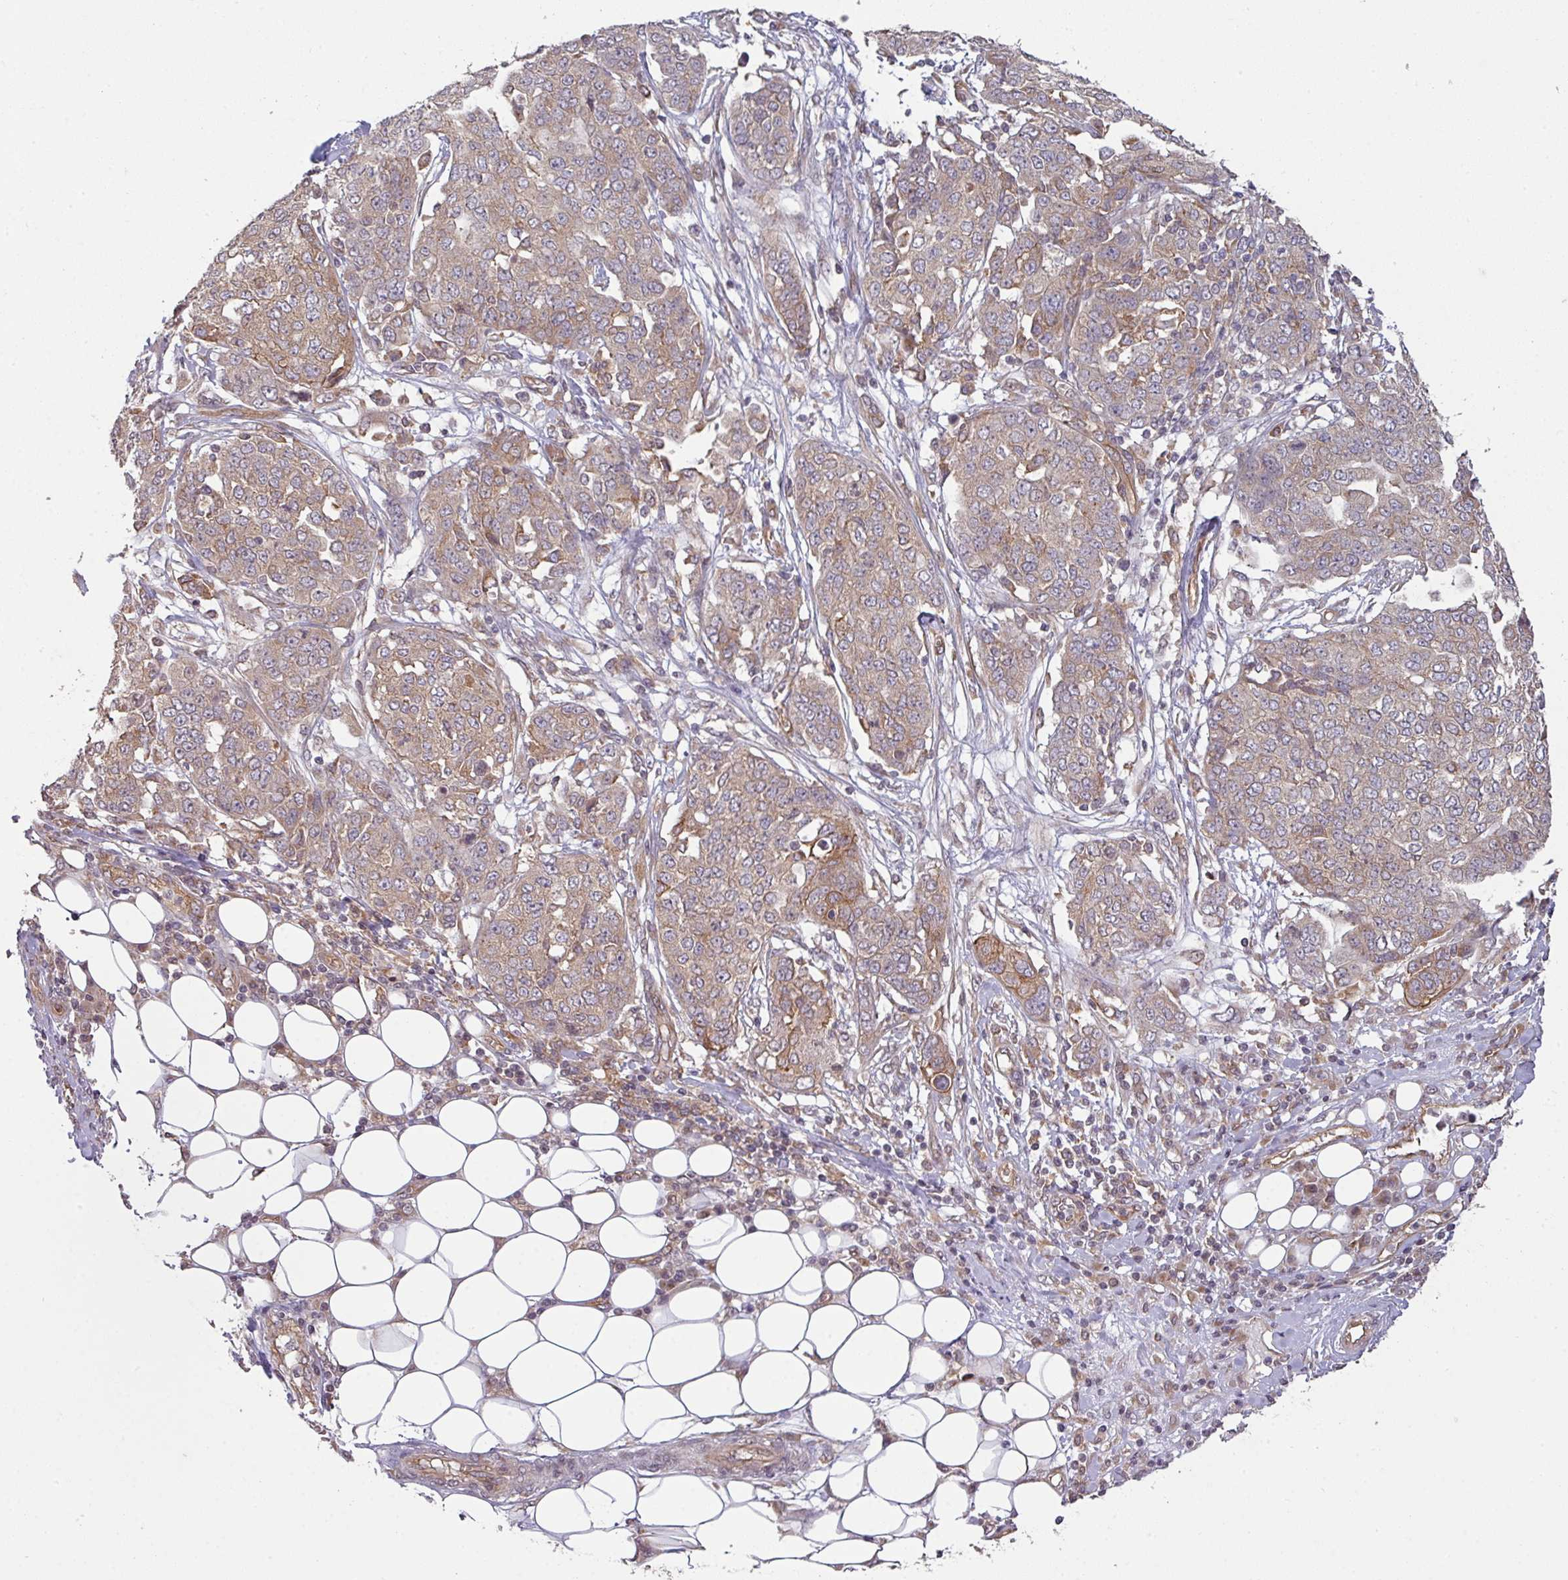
{"staining": {"intensity": "moderate", "quantity": "25%-75%", "location": "cytoplasmic/membranous"}, "tissue": "ovarian cancer", "cell_type": "Tumor cells", "image_type": "cancer", "snomed": [{"axis": "morphology", "description": "Cystadenocarcinoma, serous, NOS"}, {"axis": "topography", "description": "Soft tissue"}, {"axis": "topography", "description": "Ovary"}], "caption": "Protein analysis of serous cystadenocarcinoma (ovarian) tissue displays moderate cytoplasmic/membranous expression in approximately 25%-75% of tumor cells.", "gene": "CYFIP2", "patient": {"sex": "female", "age": 57}}